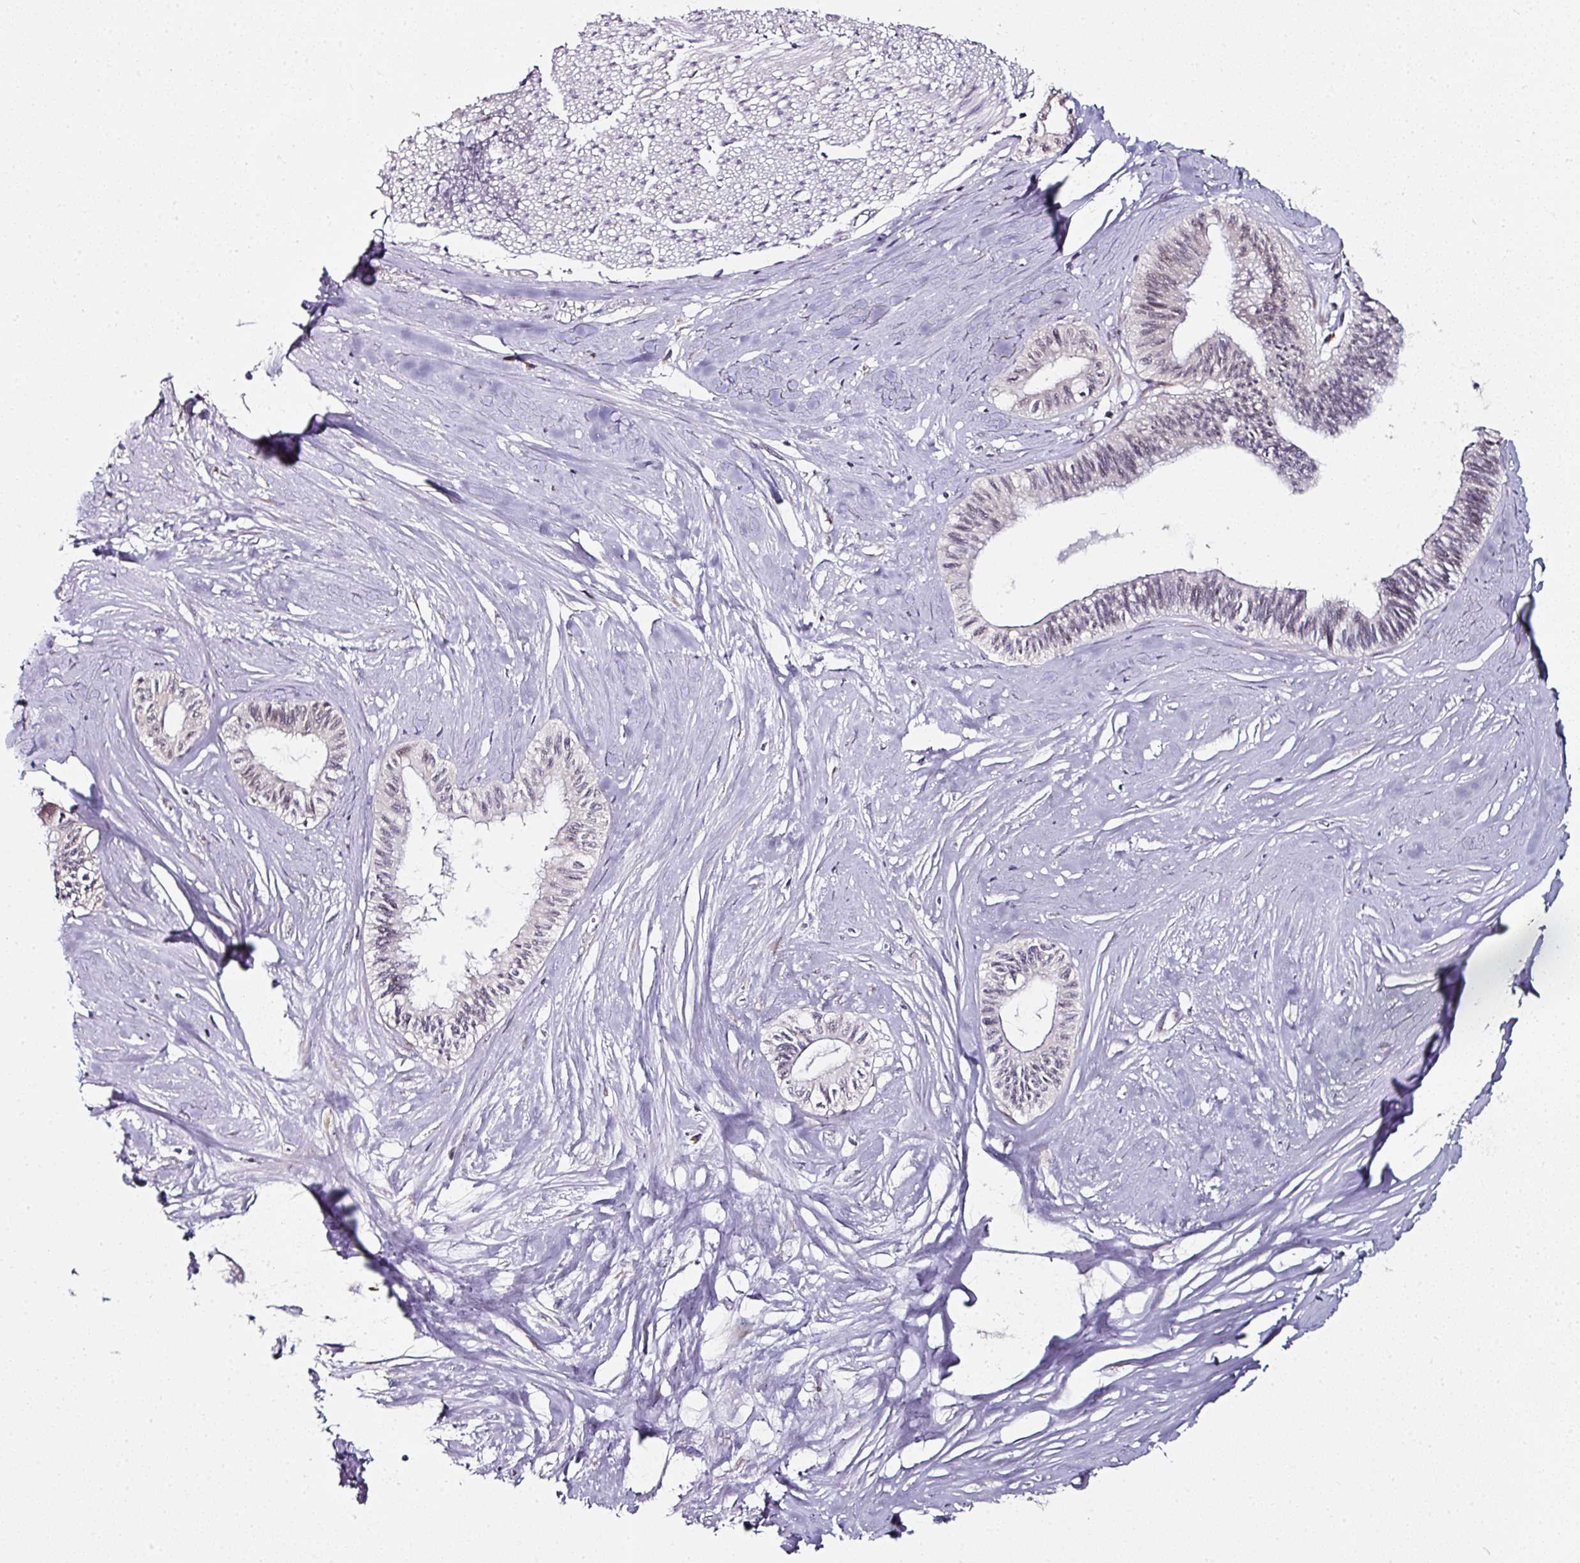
{"staining": {"intensity": "weak", "quantity": "25%-75%", "location": "cytoplasmic/membranous"}, "tissue": "pancreatic cancer", "cell_type": "Tumor cells", "image_type": "cancer", "snomed": [{"axis": "morphology", "description": "Adenocarcinoma, NOS"}, {"axis": "topography", "description": "Pancreas"}], "caption": "Immunohistochemical staining of adenocarcinoma (pancreatic) exhibits low levels of weak cytoplasmic/membranous expression in approximately 25%-75% of tumor cells.", "gene": "APOLD1", "patient": {"sex": "male", "age": 71}}